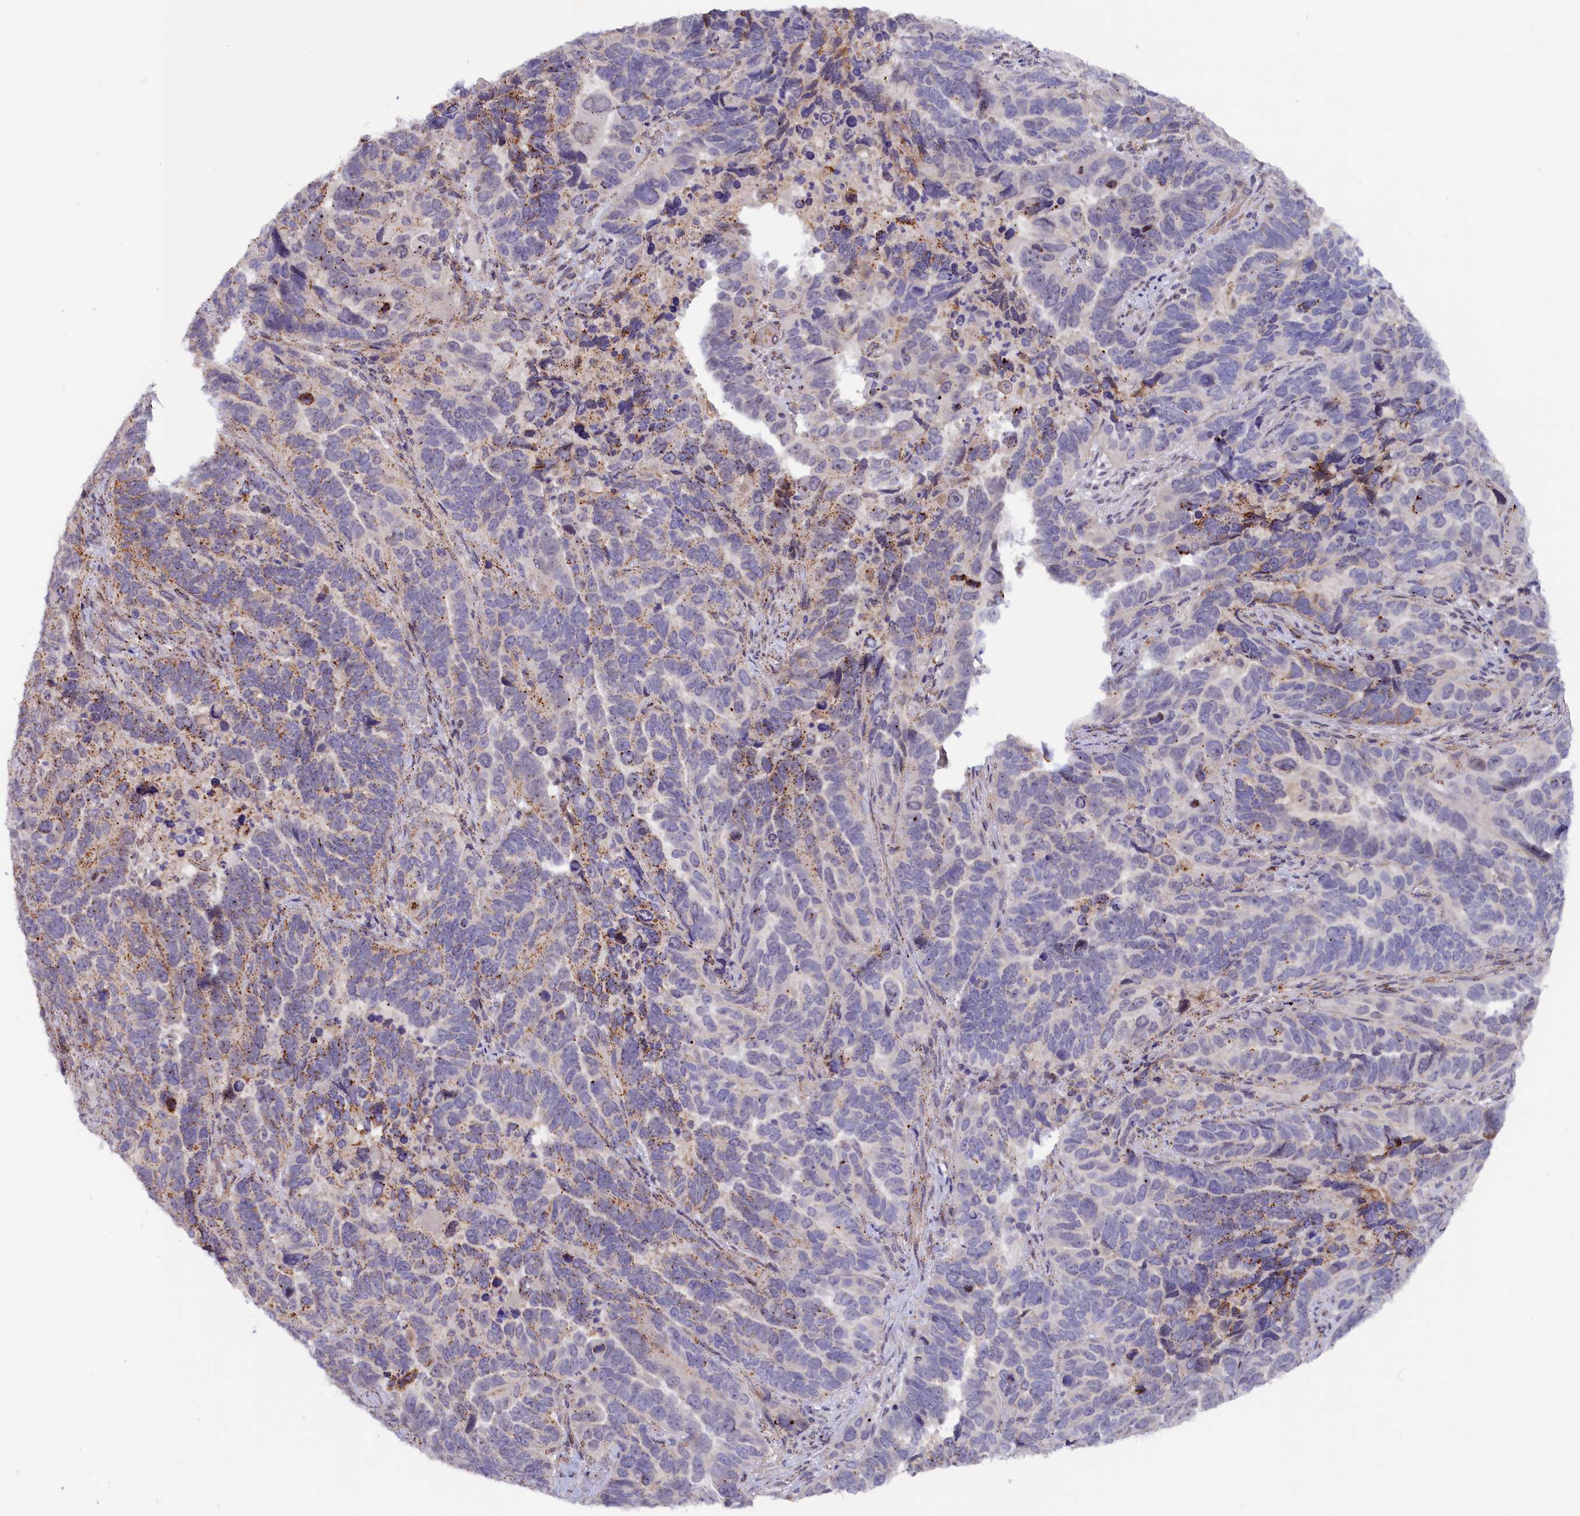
{"staining": {"intensity": "moderate", "quantity": "25%-75%", "location": "cytoplasmic/membranous"}, "tissue": "endometrial cancer", "cell_type": "Tumor cells", "image_type": "cancer", "snomed": [{"axis": "morphology", "description": "Adenocarcinoma, NOS"}, {"axis": "topography", "description": "Endometrium"}], "caption": "The immunohistochemical stain shows moderate cytoplasmic/membranous positivity in tumor cells of endometrial adenocarcinoma tissue.", "gene": "HYKK", "patient": {"sex": "female", "age": 65}}